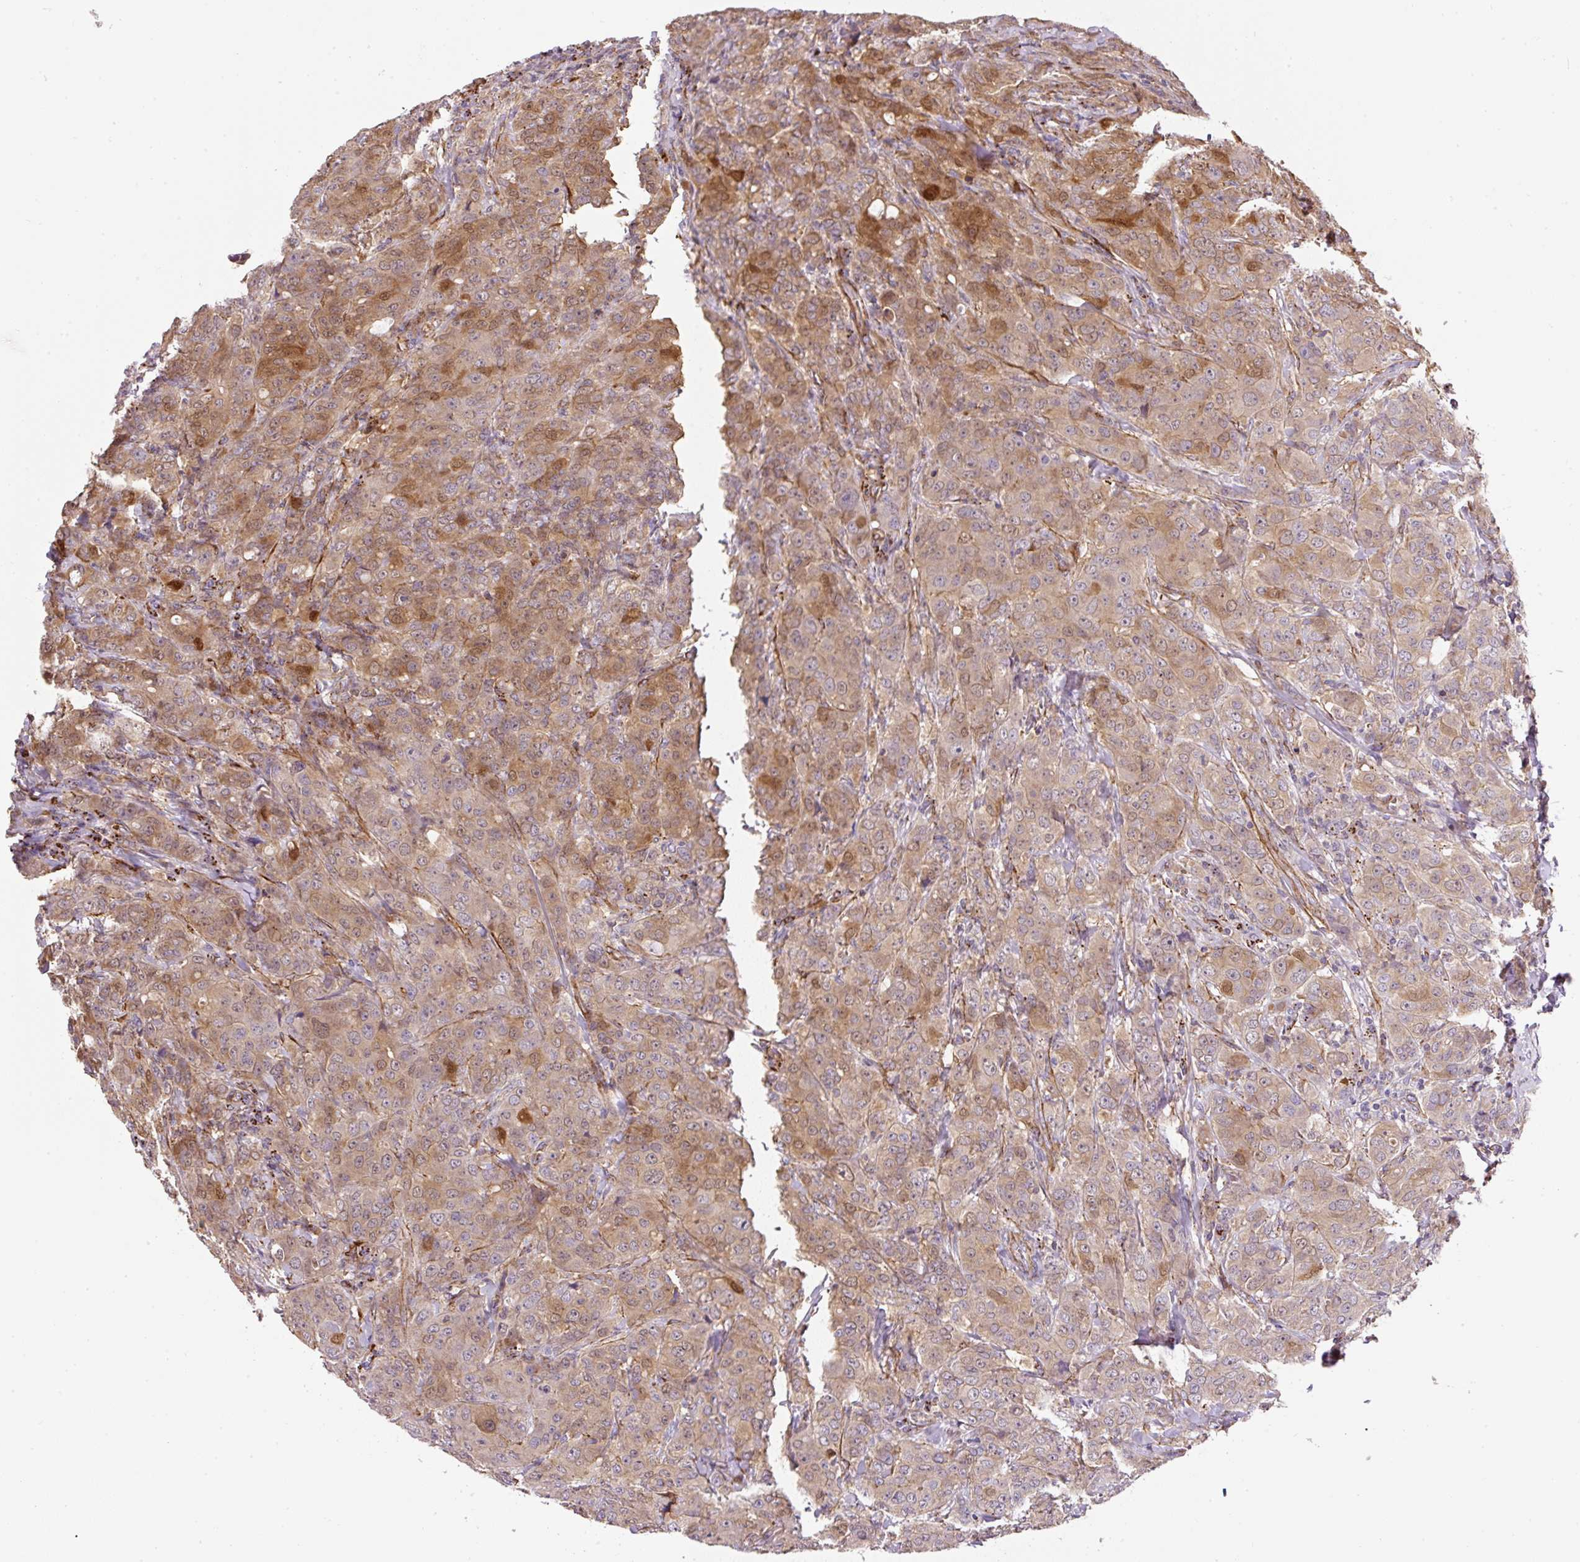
{"staining": {"intensity": "moderate", "quantity": ">75%", "location": "cytoplasmic/membranous"}, "tissue": "breast cancer", "cell_type": "Tumor cells", "image_type": "cancer", "snomed": [{"axis": "morphology", "description": "Duct carcinoma"}, {"axis": "topography", "description": "Breast"}], "caption": "Protein expression analysis of human breast cancer (invasive ductal carcinoma) reveals moderate cytoplasmic/membranous positivity in approximately >75% of tumor cells. (Stains: DAB (3,3'-diaminobenzidine) in brown, nuclei in blue, Microscopy: brightfield microscopy at high magnification).", "gene": "RNF170", "patient": {"sex": "female", "age": 43}}